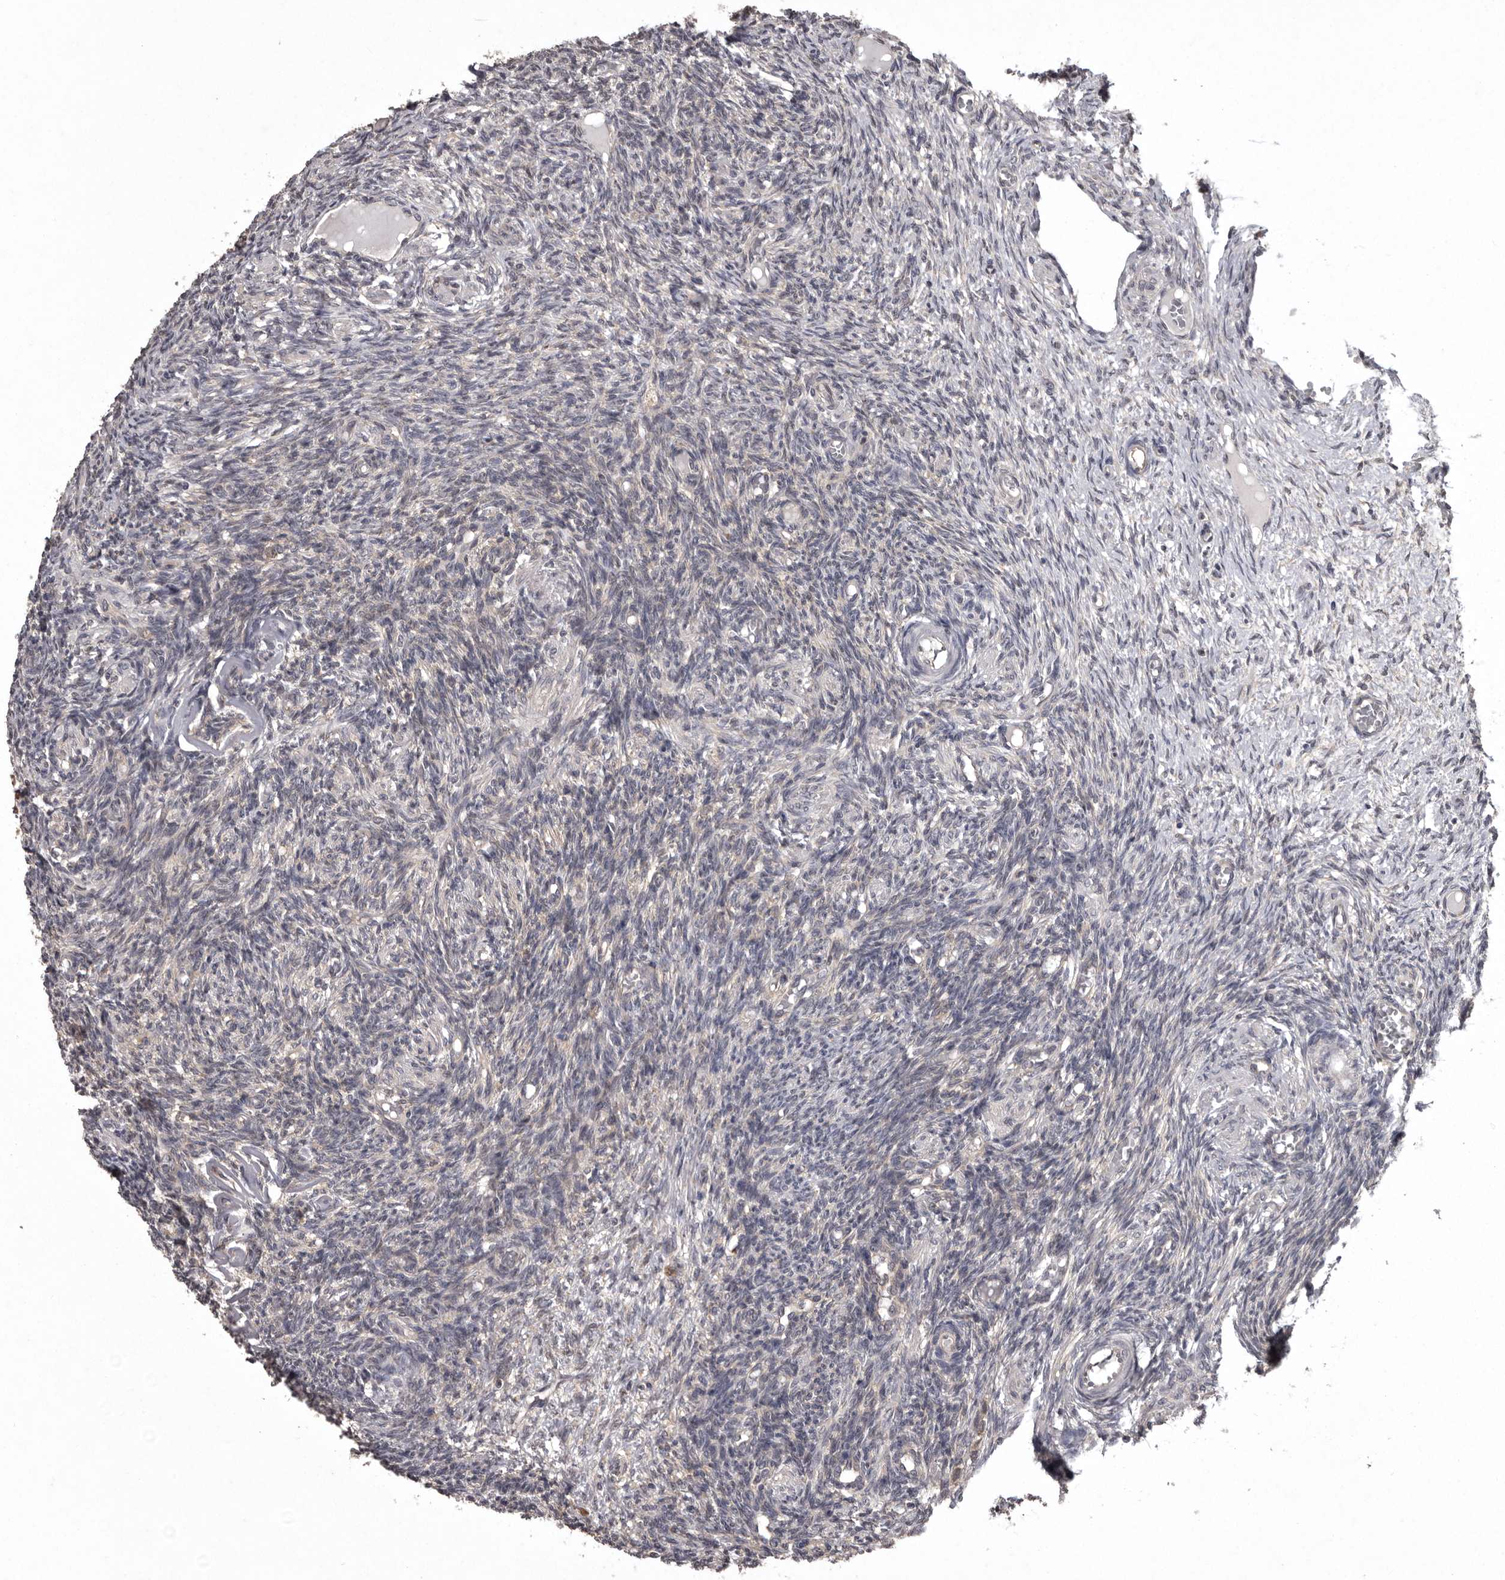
{"staining": {"intensity": "negative", "quantity": "none", "location": "none"}, "tissue": "ovary", "cell_type": "Ovarian stroma cells", "image_type": "normal", "snomed": [{"axis": "morphology", "description": "Normal tissue, NOS"}, {"axis": "topography", "description": "Ovary"}], "caption": "The immunohistochemistry photomicrograph has no significant expression in ovarian stroma cells of ovary.", "gene": "DARS1", "patient": {"sex": "female", "age": 27}}